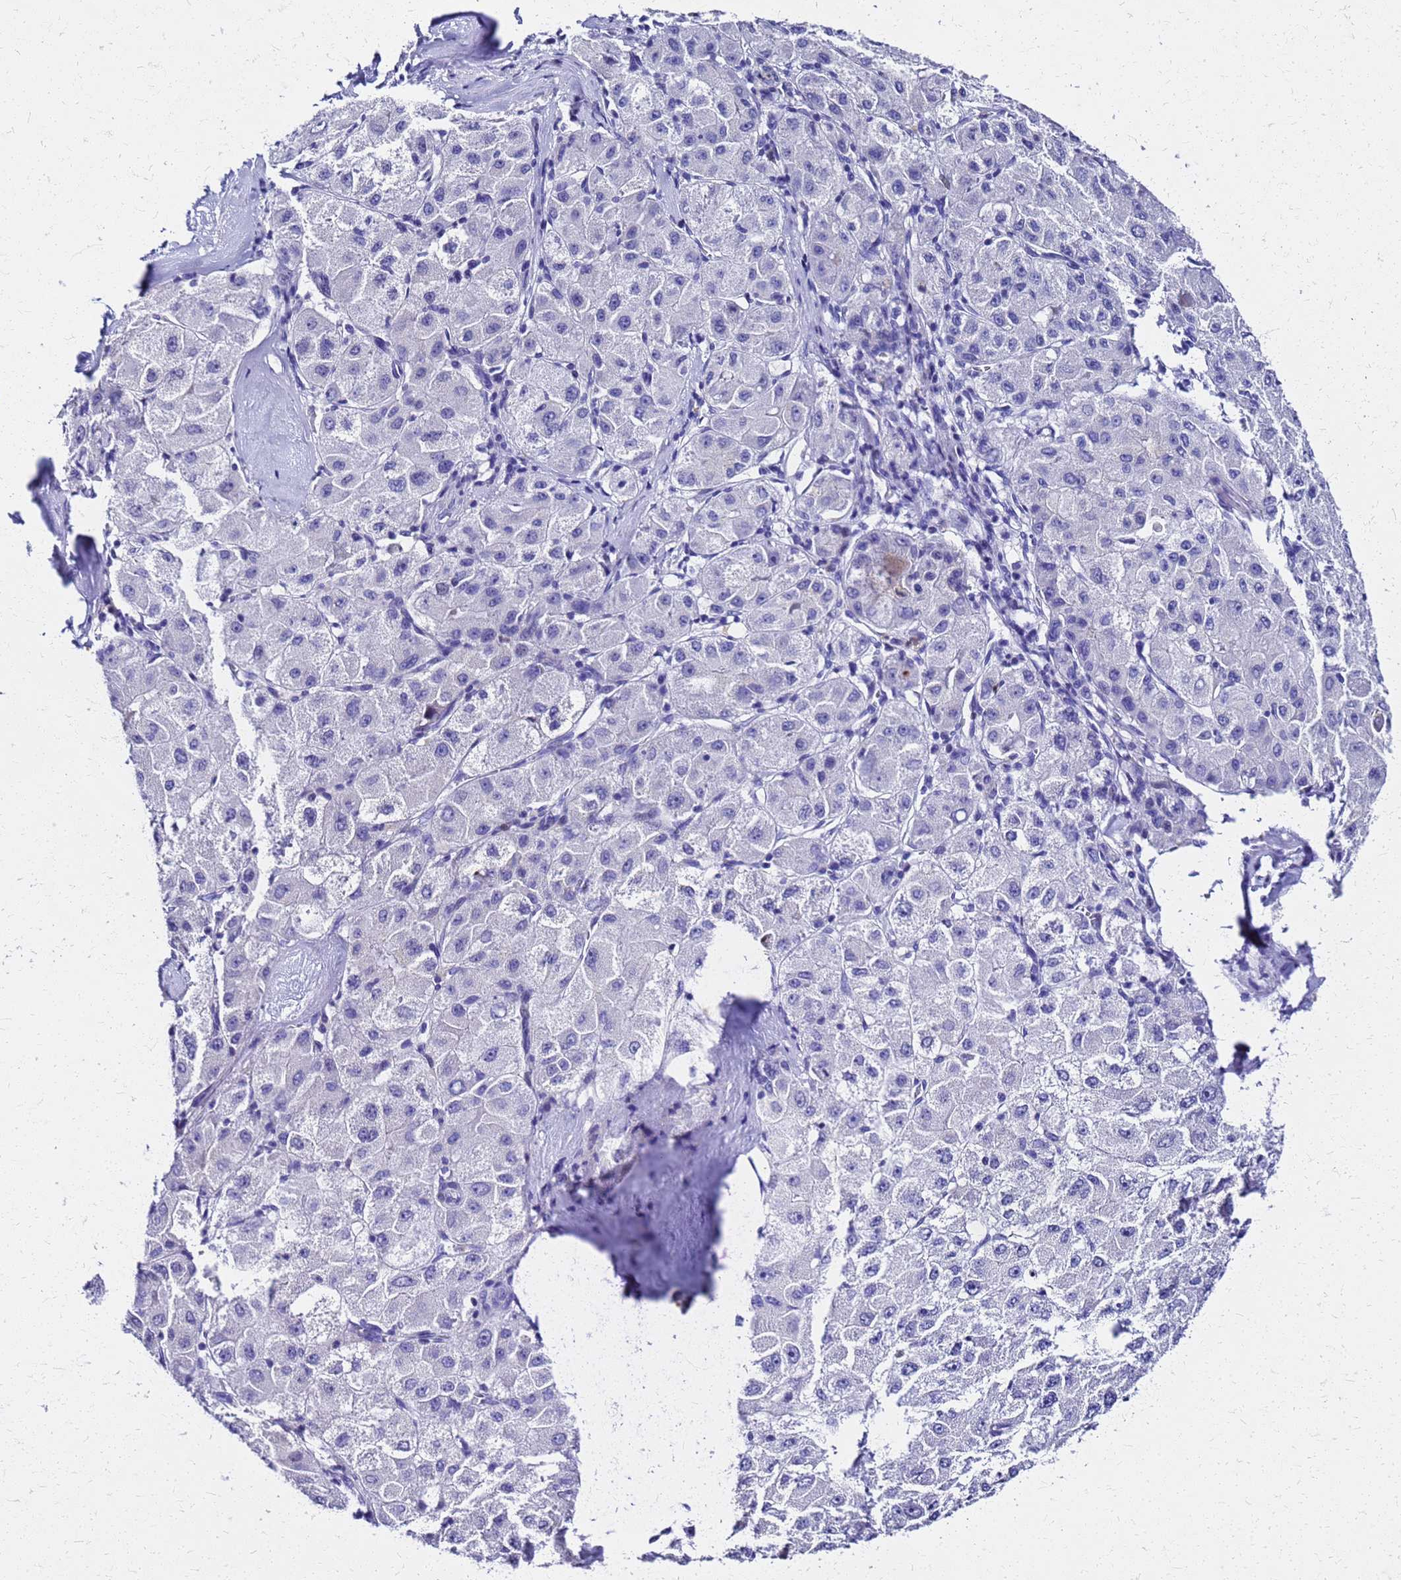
{"staining": {"intensity": "negative", "quantity": "none", "location": "none"}, "tissue": "liver cancer", "cell_type": "Tumor cells", "image_type": "cancer", "snomed": [{"axis": "morphology", "description": "Carcinoma, Hepatocellular, NOS"}, {"axis": "topography", "description": "Liver"}], "caption": "Tumor cells are negative for protein expression in human liver cancer.", "gene": "SMIM21", "patient": {"sex": "male", "age": 80}}